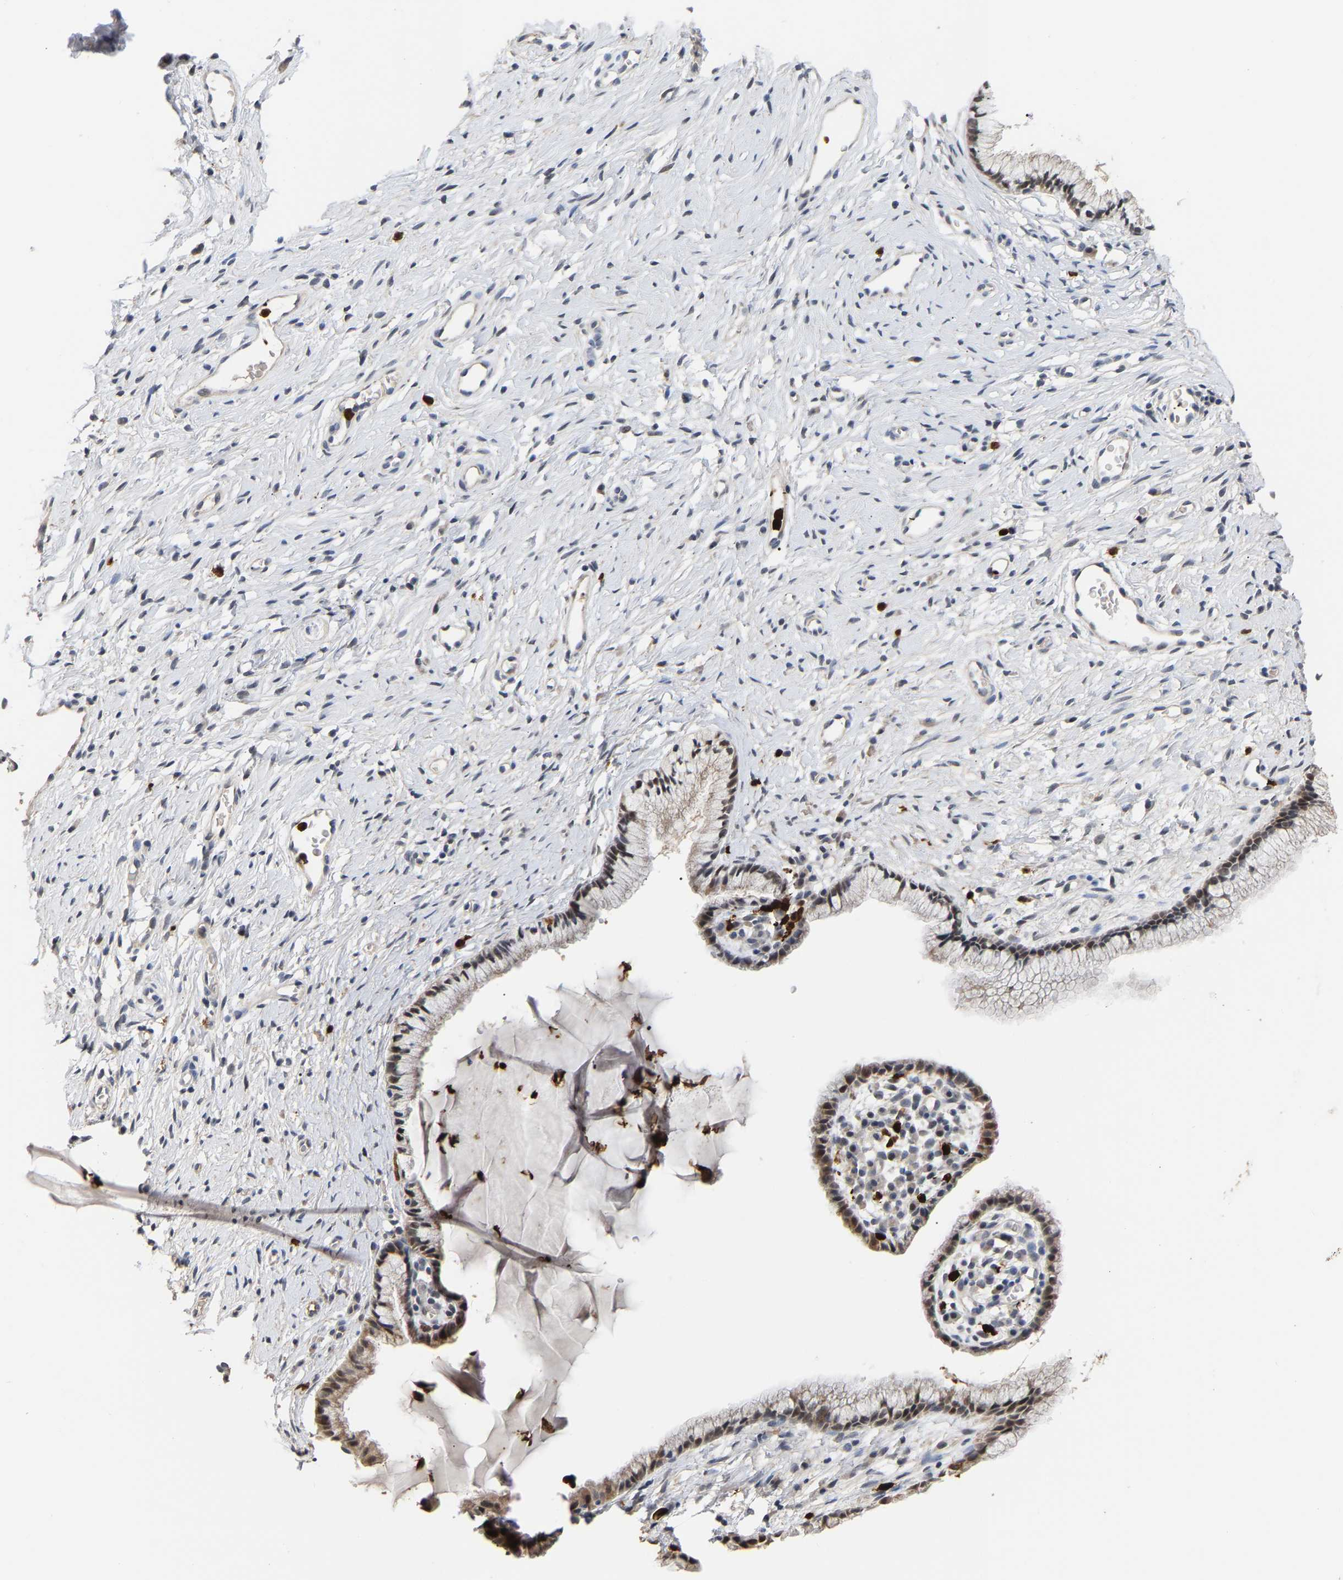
{"staining": {"intensity": "moderate", "quantity": ">75%", "location": "cytoplasmic/membranous,nuclear"}, "tissue": "cervix", "cell_type": "Glandular cells", "image_type": "normal", "snomed": [{"axis": "morphology", "description": "Normal tissue, NOS"}, {"axis": "topography", "description": "Cervix"}], "caption": "Glandular cells exhibit moderate cytoplasmic/membranous,nuclear expression in about >75% of cells in benign cervix.", "gene": "TDRD7", "patient": {"sex": "female", "age": 77}}